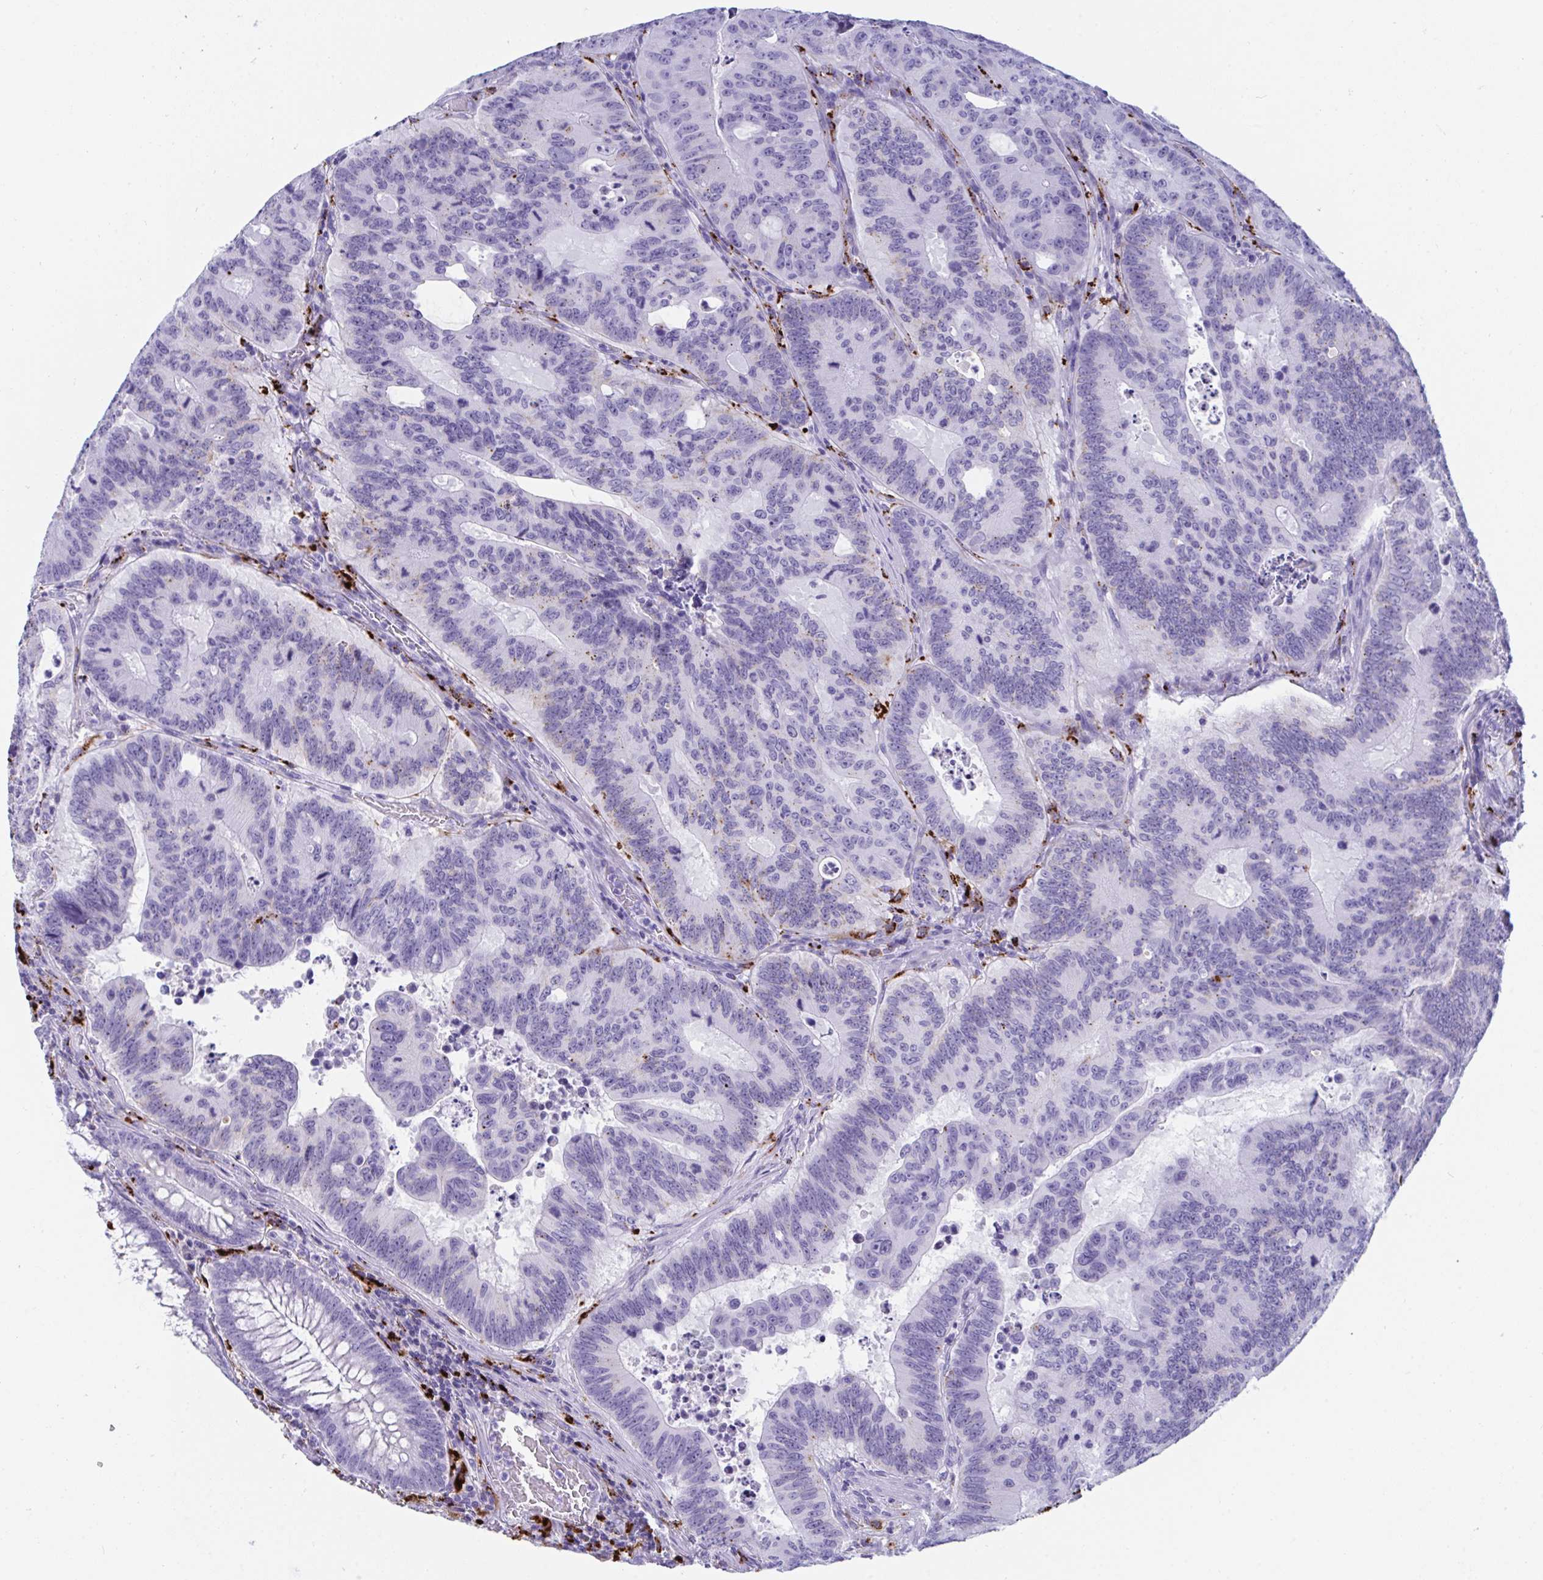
{"staining": {"intensity": "negative", "quantity": "none", "location": "none"}, "tissue": "colorectal cancer", "cell_type": "Tumor cells", "image_type": "cancer", "snomed": [{"axis": "morphology", "description": "Adenocarcinoma, NOS"}, {"axis": "topography", "description": "Colon"}], "caption": "An image of adenocarcinoma (colorectal) stained for a protein demonstrates no brown staining in tumor cells.", "gene": "CPVL", "patient": {"sex": "male", "age": 62}}